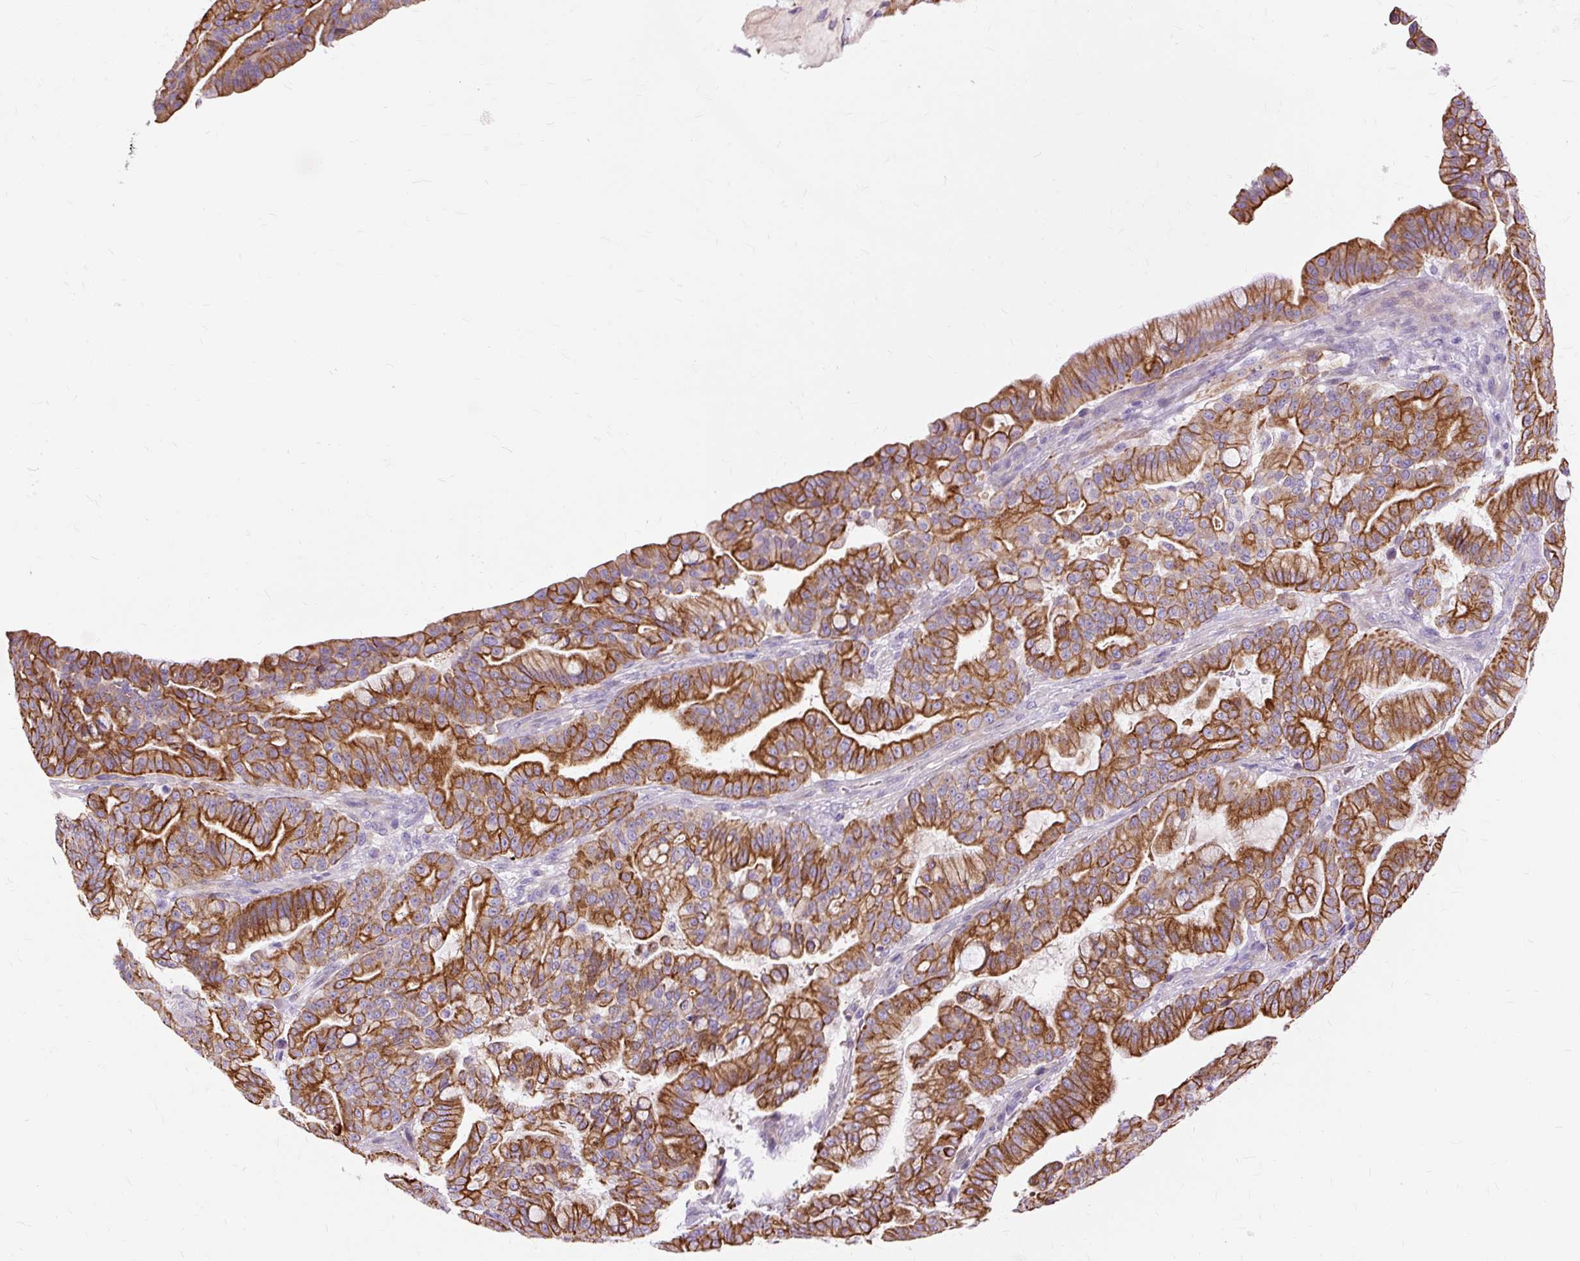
{"staining": {"intensity": "strong", "quantity": ">75%", "location": "cytoplasmic/membranous"}, "tissue": "pancreatic cancer", "cell_type": "Tumor cells", "image_type": "cancer", "snomed": [{"axis": "morphology", "description": "Adenocarcinoma, NOS"}, {"axis": "topography", "description": "Pancreas"}], "caption": "There is high levels of strong cytoplasmic/membranous staining in tumor cells of pancreatic cancer, as demonstrated by immunohistochemical staining (brown color).", "gene": "DCTN4", "patient": {"sex": "male", "age": 63}}